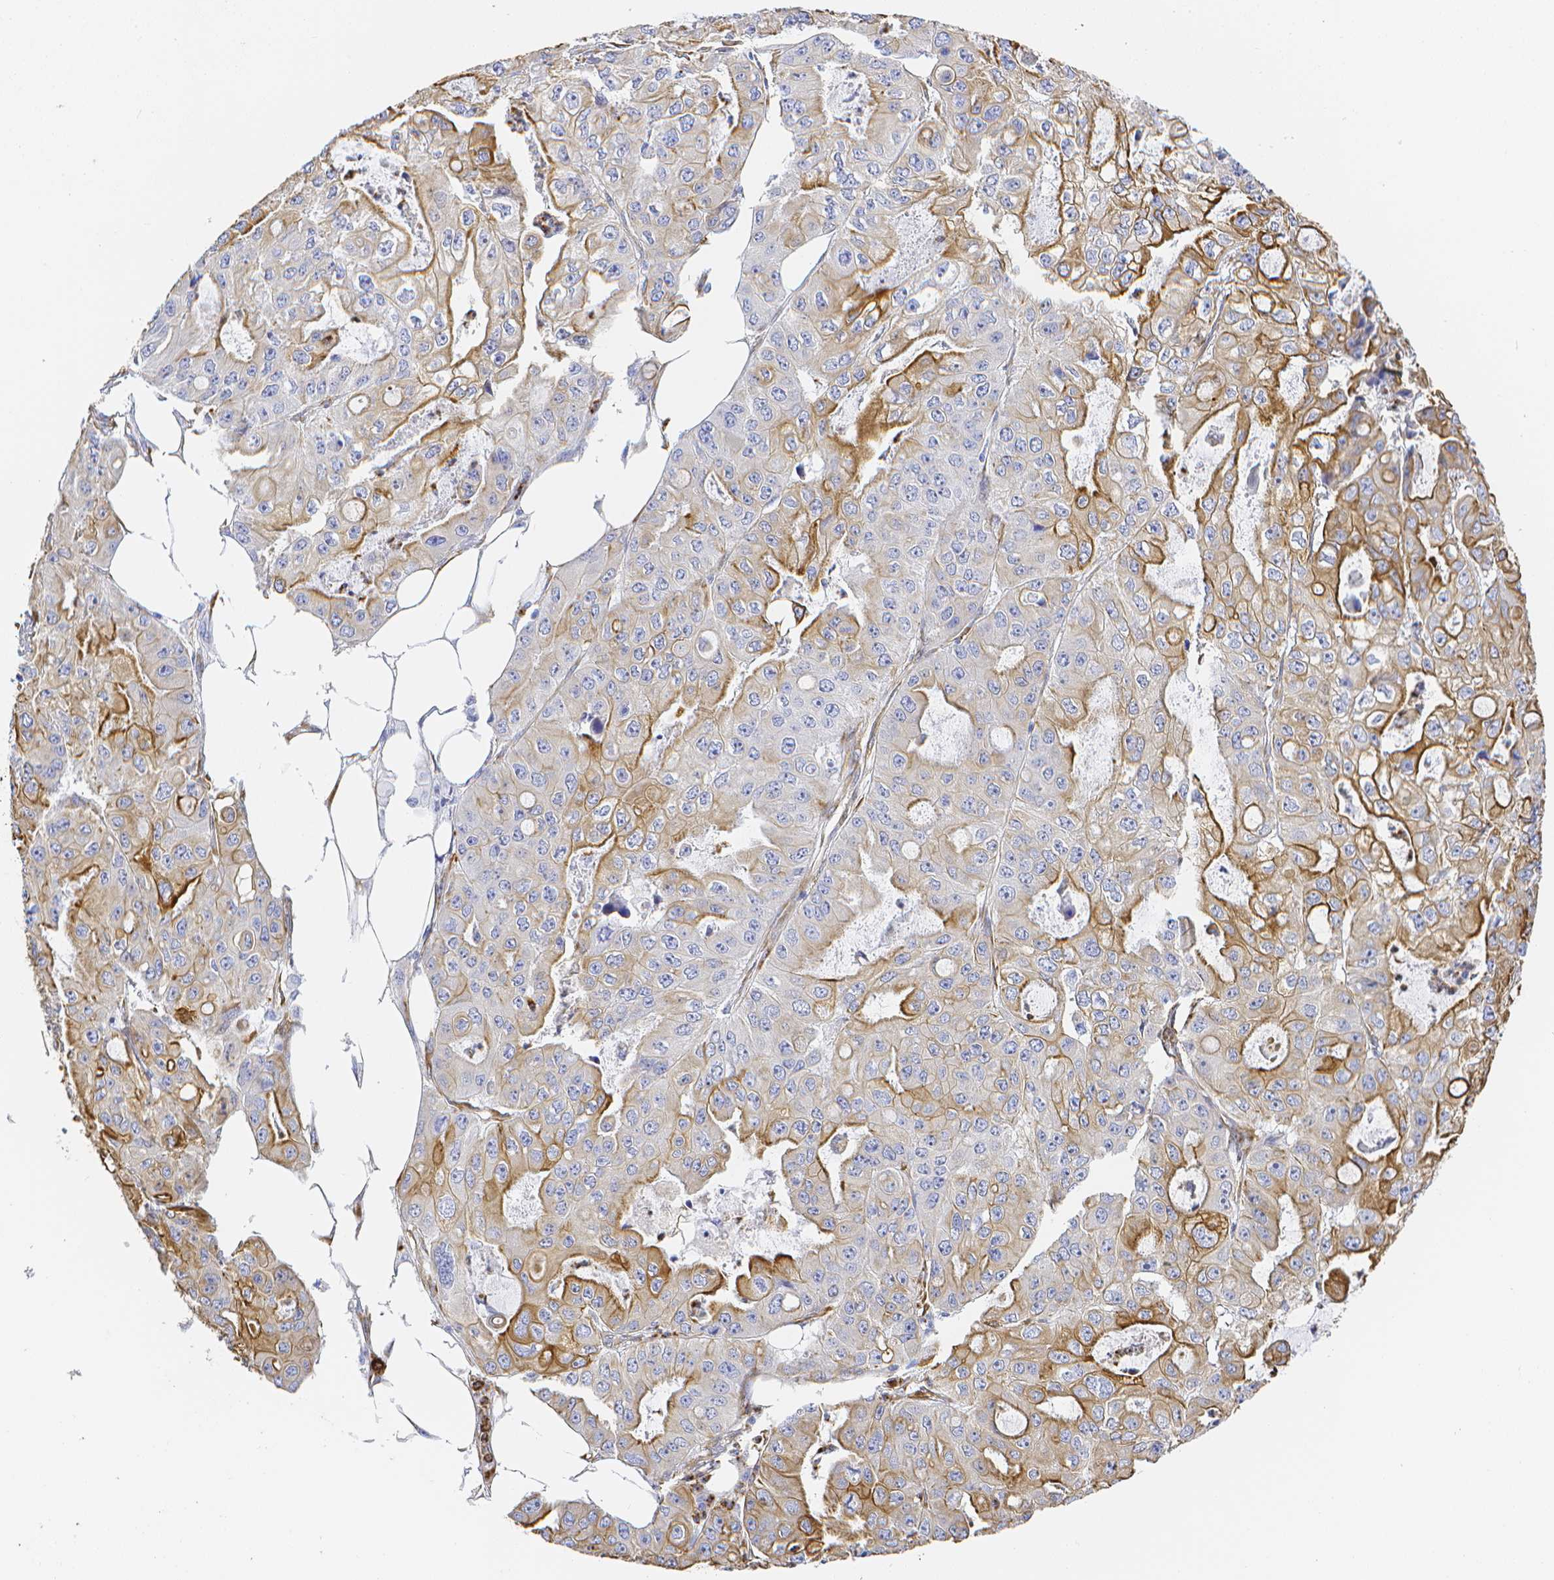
{"staining": {"intensity": "moderate", "quantity": "<25%", "location": "cytoplasmic/membranous"}, "tissue": "ovarian cancer", "cell_type": "Tumor cells", "image_type": "cancer", "snomed": [{"axis": "morphology", "description": "Cystadenocarcinoma, serous, NOS"}, {"axis": "topography", "description": "Ovary"}], "caption": "Tumor cells reveal low levels of moderate cytoplasmic/membranous expression in approximately <25% of cells in ovarian serous cystadenocarcinoma.", "gene": "SMURF1", "patient": {"sex": "female", "age": 56}}